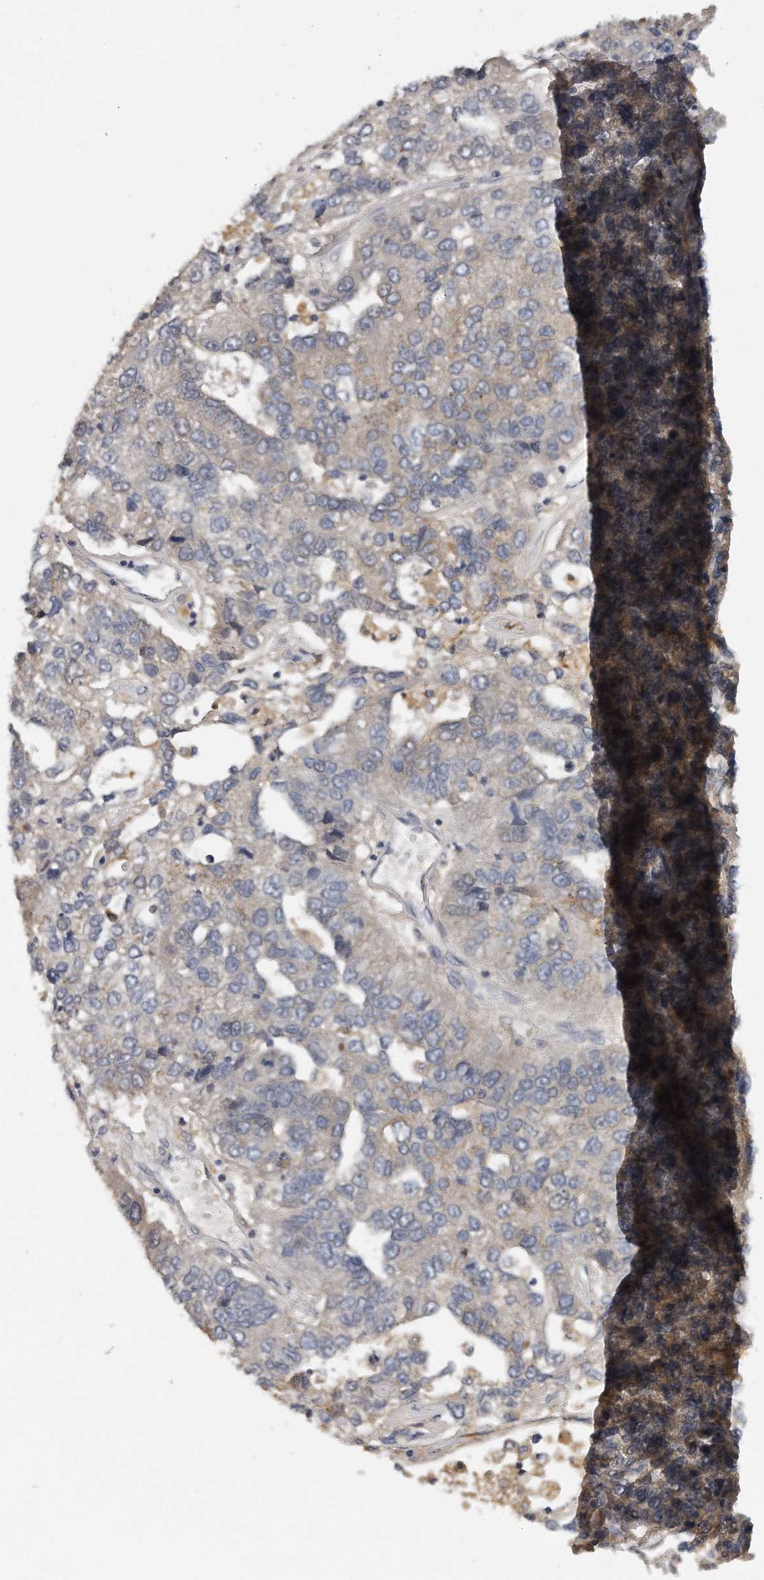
{"staining": {"intensity": "negative", "quantity": "none", "location": "none"}, "tissue": "pancreatic cancer", "cell_type": "Tumor cells", "image_type": "cancer", "snomed": [{"axis": "morphology", "description": "Adenocarcinoma, NOS"}, {"axis": "topography", "description": "Pancreas"}], "caption": "Tumor cells show no significant positivity in adenocarcinoma (pancreatic). (Stains: DAB immunohistochemistry with hematoxylin counter stain, Microscopy: brightfield microscopy at high magnification).", "gene": "TRAPPC14", "patient": {"sex": "female", "age": 61}}